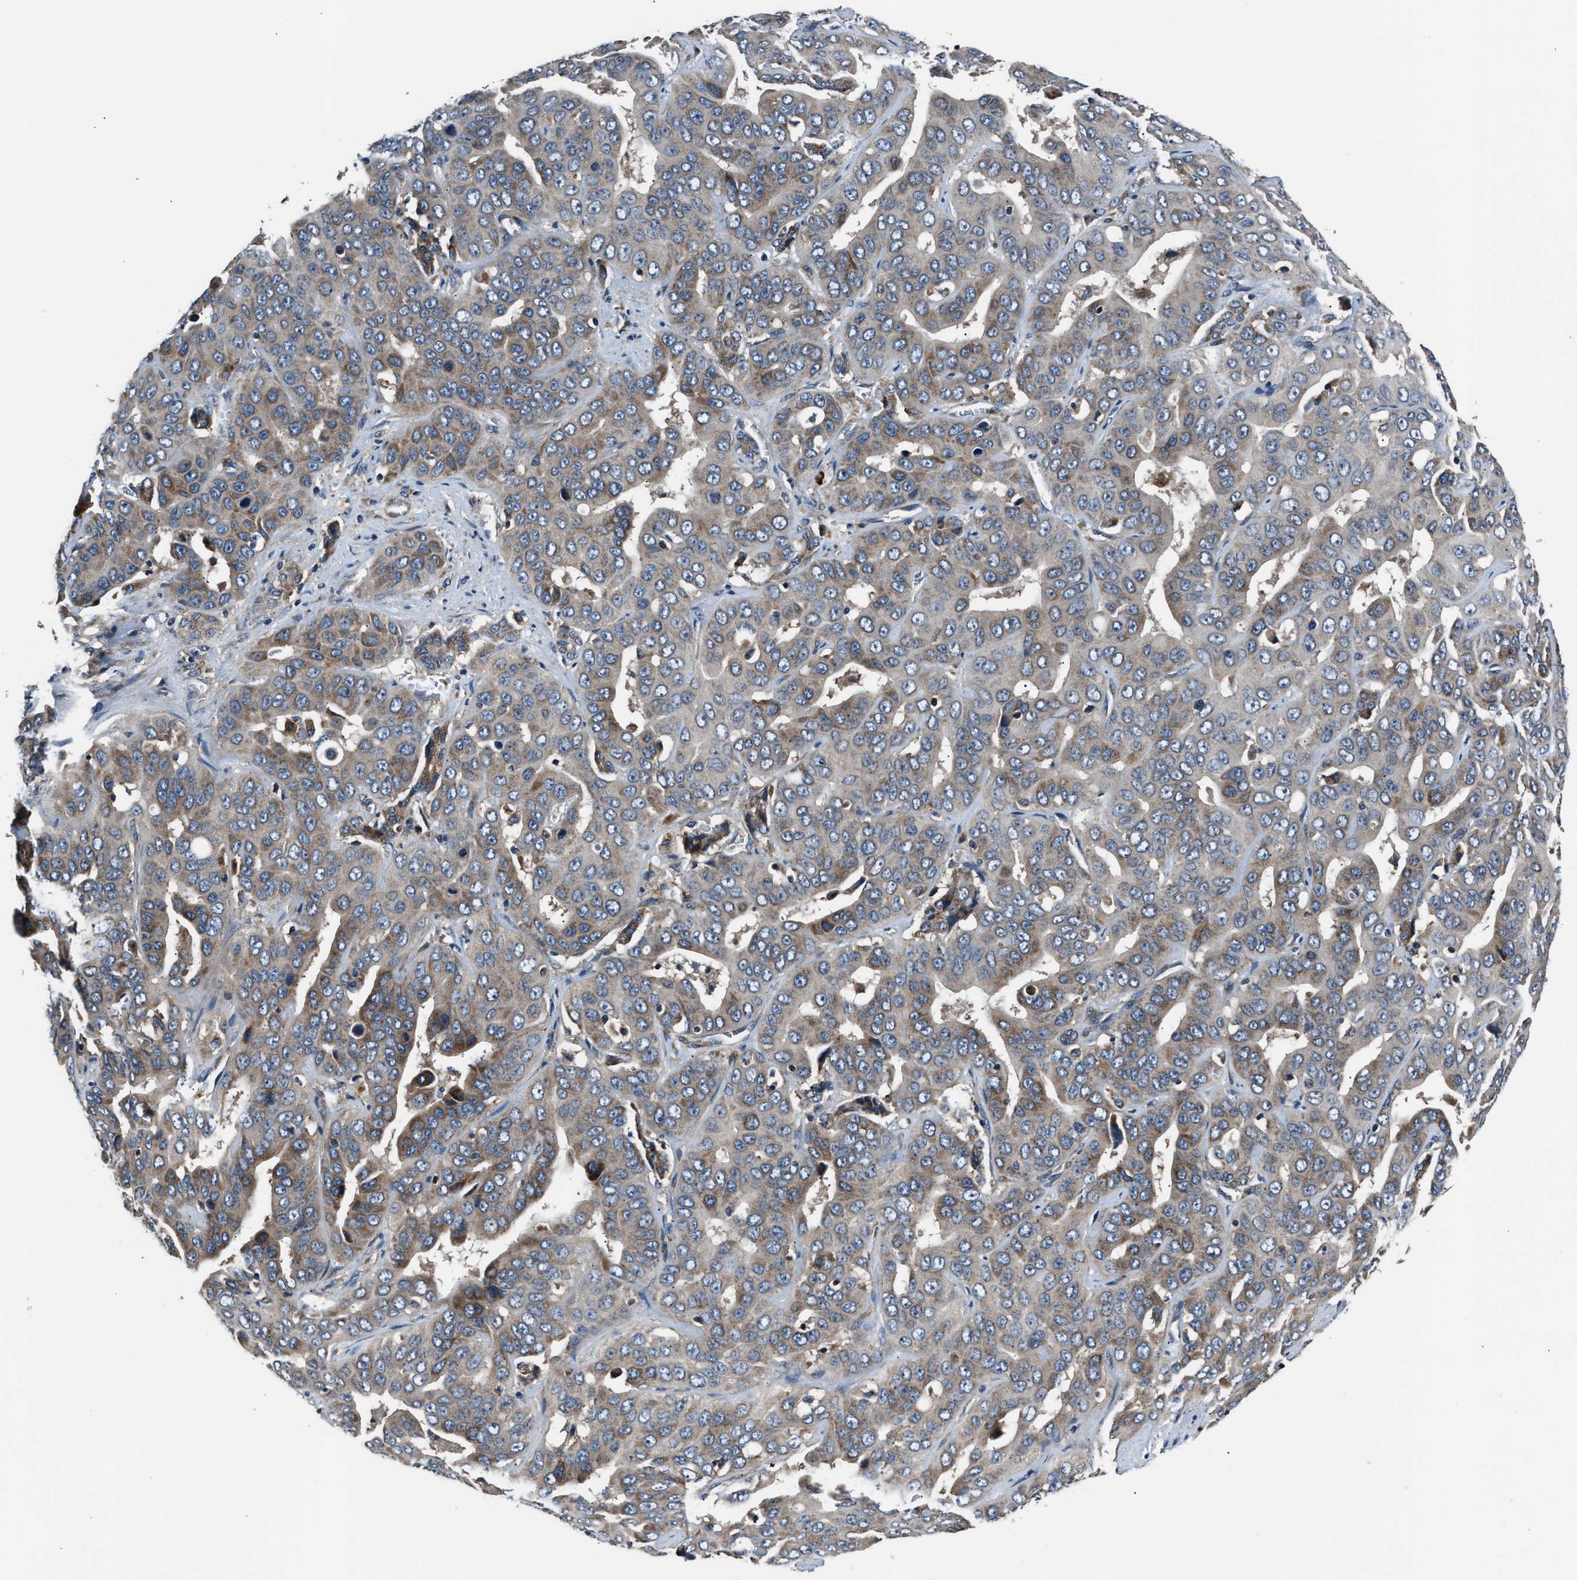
{"staining": {"intensity": "moderate", "quantity": ">75%", "location": "cytoplasmic/membranous"}, "tissue": "liver cancer", "cell_type": "Tumor cells", "image_type": "cancer", "snomed": [{"axis": "morphology", "description": "Cholangiocarcinoma"}, {"axis": "topography", "description": "Liver"}], "caption": "An immunohistochemistry (IHC) micrograph of tumor tissue is shown. Protein staining in brown labels moderate cytoplasmic/membranous positivity in liver cholangiocarcinoma within tumor cells.", "gene": "IMPDH2", "patient": {"sex": "female", "age": 52}}